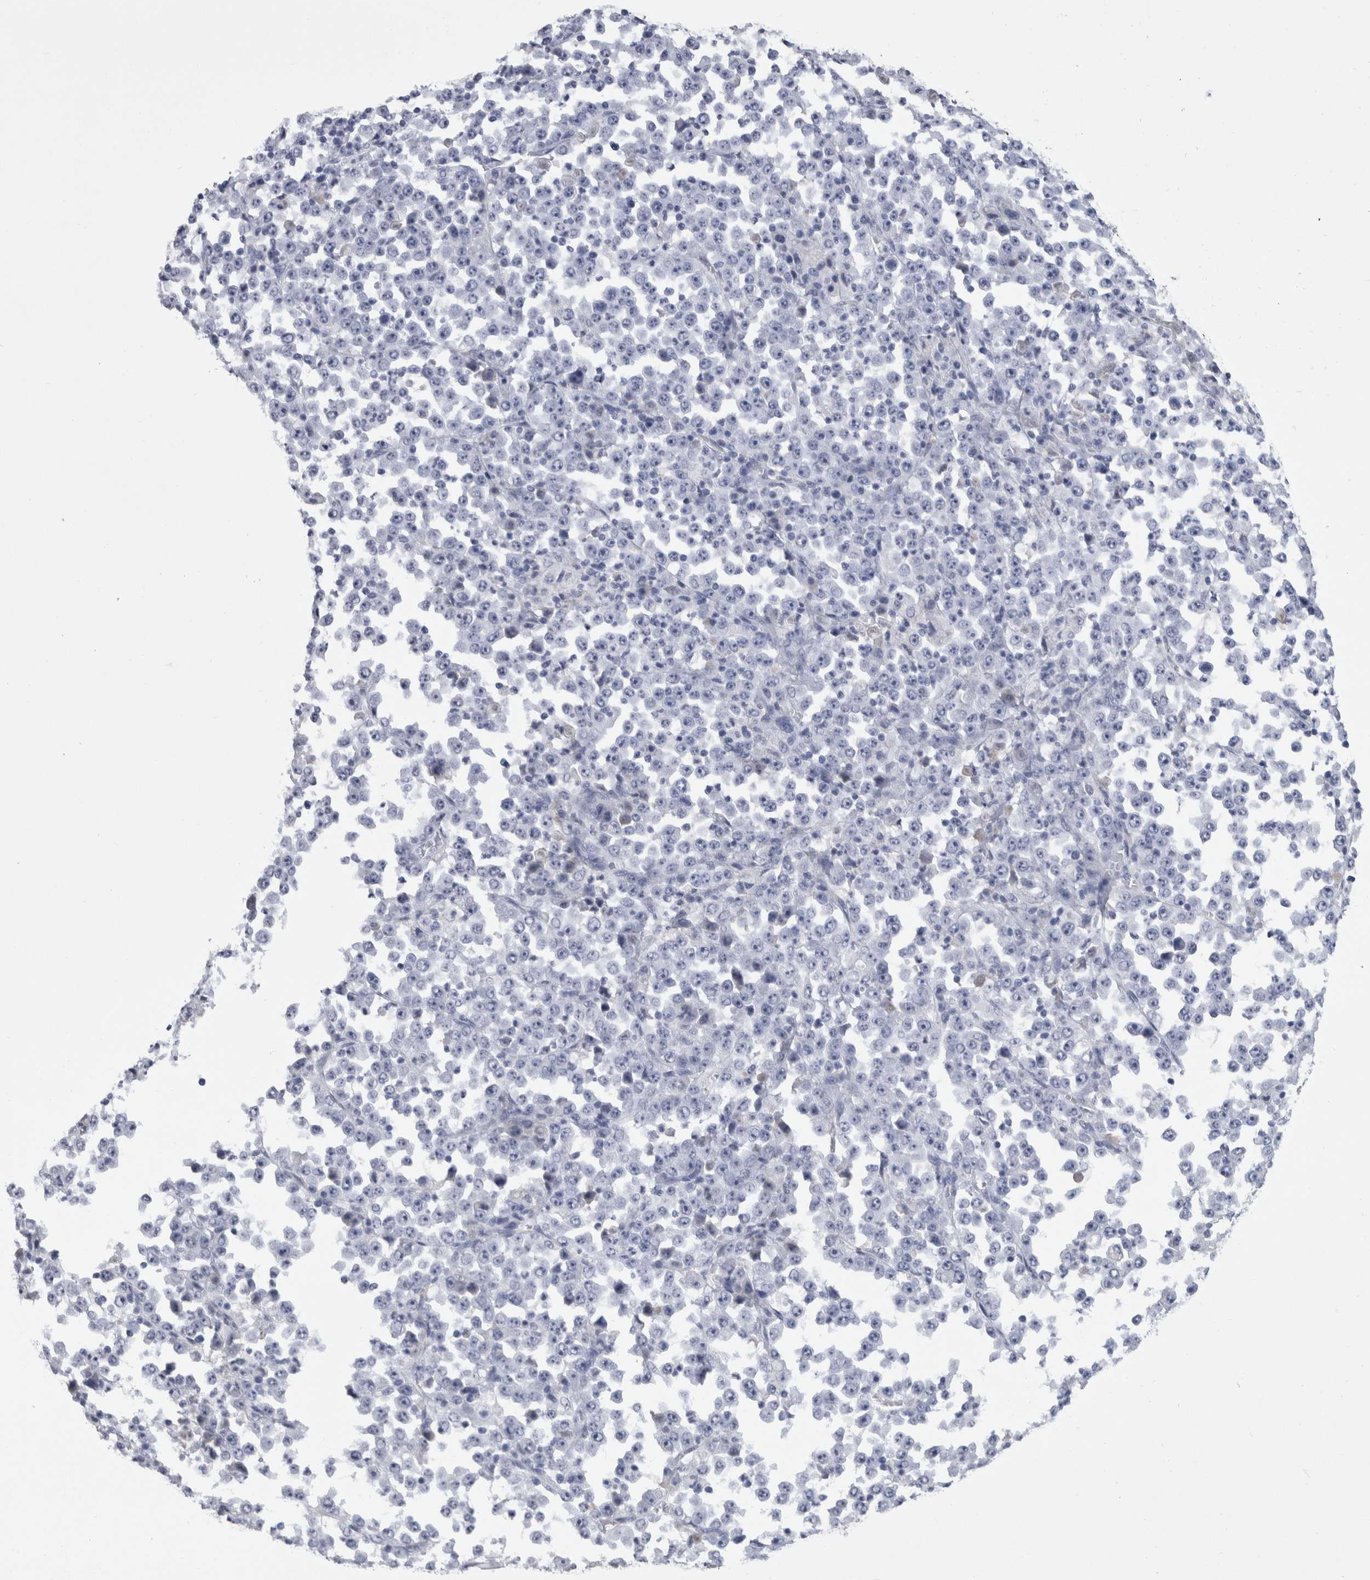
{"staining": {"intensity": "negative", "quantity": "none", "location": "none"}, "tissue": "stomach cancer", "cell_type": "Tumor cells", "image_type": "cancer", "snomed": [{"axis": "morphology", "description": "Normal tissue, NOS"}, {"axis": "morphology", "description": "Adenocarcinoma, NOS"}, {"axis": "topography", "description": "Stomach, upper"}, {"axis": "topography", "description": "Stomach"}], "caption": "The IHC image has no significant staining in tumor cells of stomach adenocarcinoma tissue. (DAB immunohistochemistry (IHC), high magnification).", "gene": "PAX5", "patient": {"sex": "male", "age": 59}}